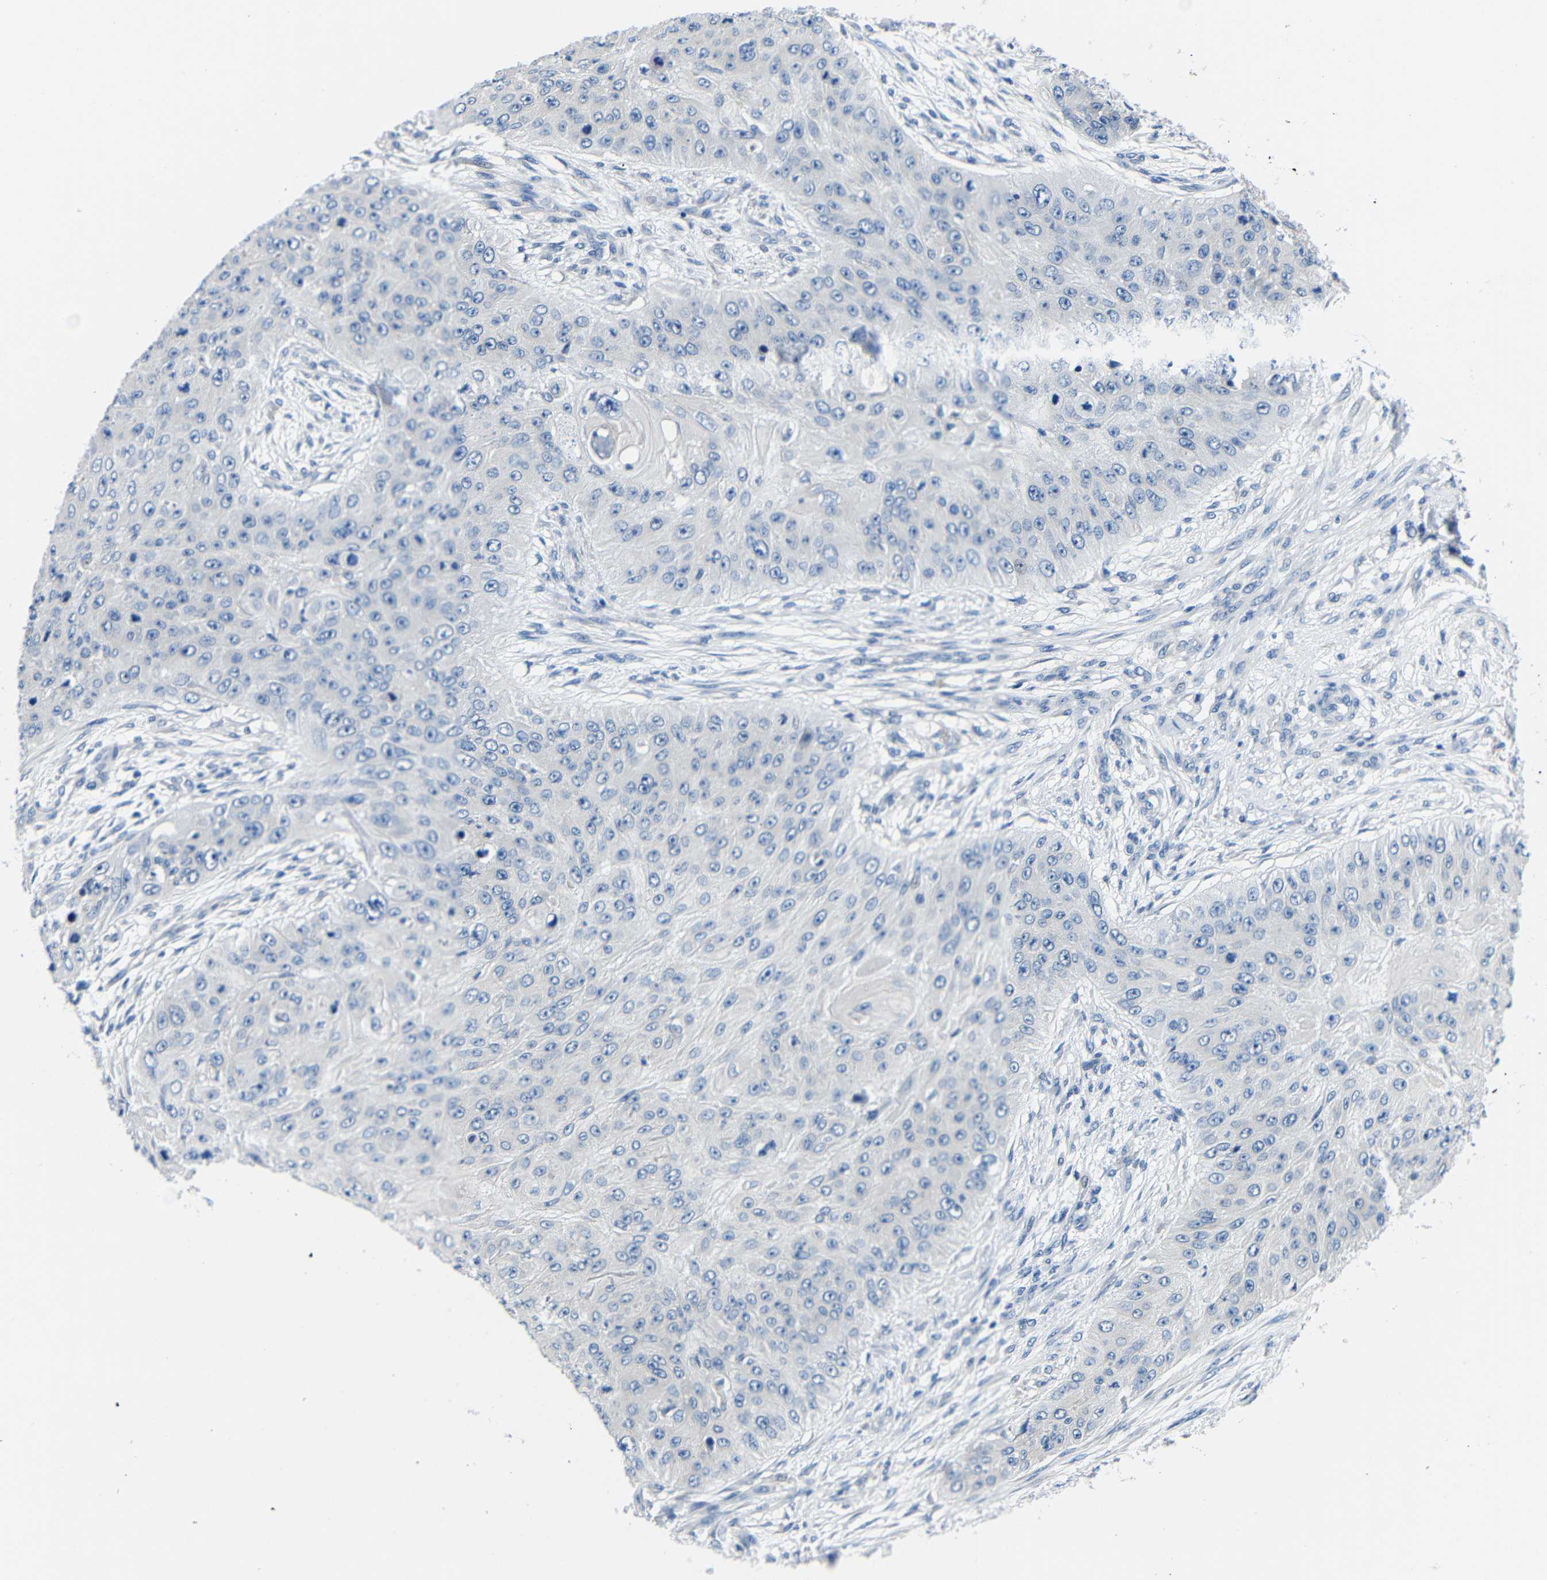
{"staining": {"intensity": "negative", "quantity": "none", "location": "none"}, "tissue": "skin cancer", "cell_type": "Tumor cells", "image_type": "cancer", "snomed": [{"axis": "morphology", "description": "Squamous cell carcinoma, NOS"}, {"axis": "topography", "description": "Skin"}], "caption": "There is no significant positivity in tumor cells of skin cancer. (DAB (3,3'-diaminobenzidine) immunohistochemistry visualized using brightfield microscopy, high magnification).", "gene": "NEGR1", "patient": {"sex": "female", "age": 80}}